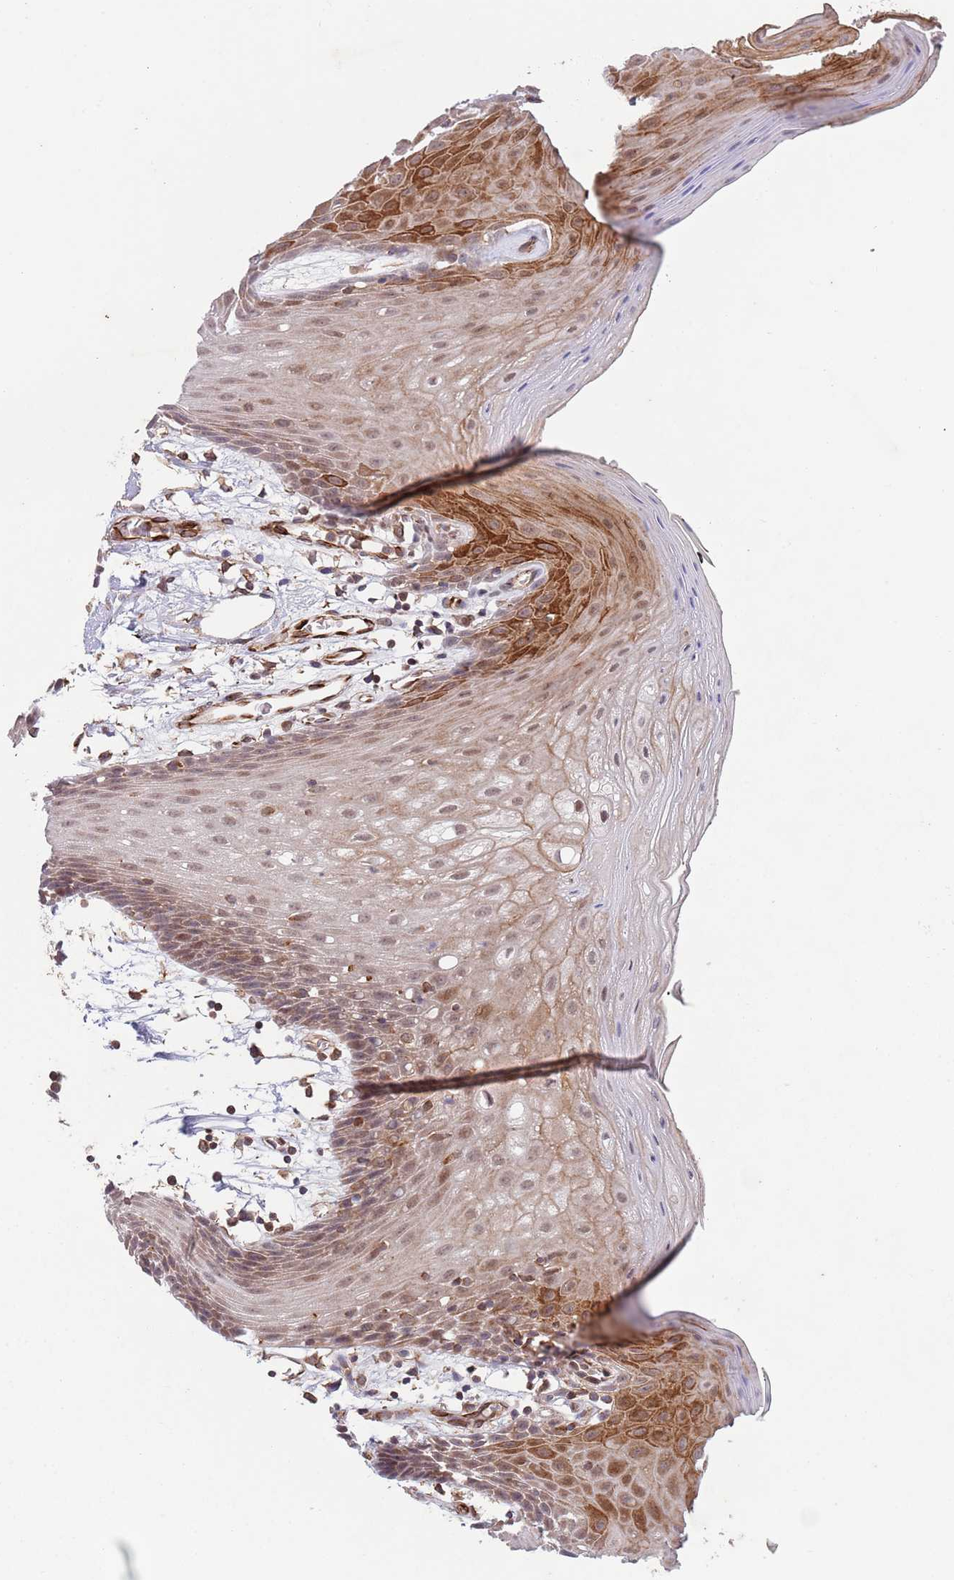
{"staining": {"intensity": "moderate", "quantity": ">75%", "location": "cytoplasmic/membranous,nuclear"}, "tissue": "oral mucosa", "cell_type": "Squamous epithelial cells", "image_type": "normal", "snomed": [{"axis": "morphology", "description": "Normal tissue, NOS"}, {"axis": "topography", "description": "Oral tissue"}, {"axis": "topography", "description": "Tounge, NOS"}], "caption": "Oral mucosa was stained to show a protein in brown. There is medium levels of moderate cytoplasmic/membranous,nuclear expression in approximately >75% of squamous epithelial cells.", "gene": "CHD9", "patient": {"sex": "female", "age": 59}}